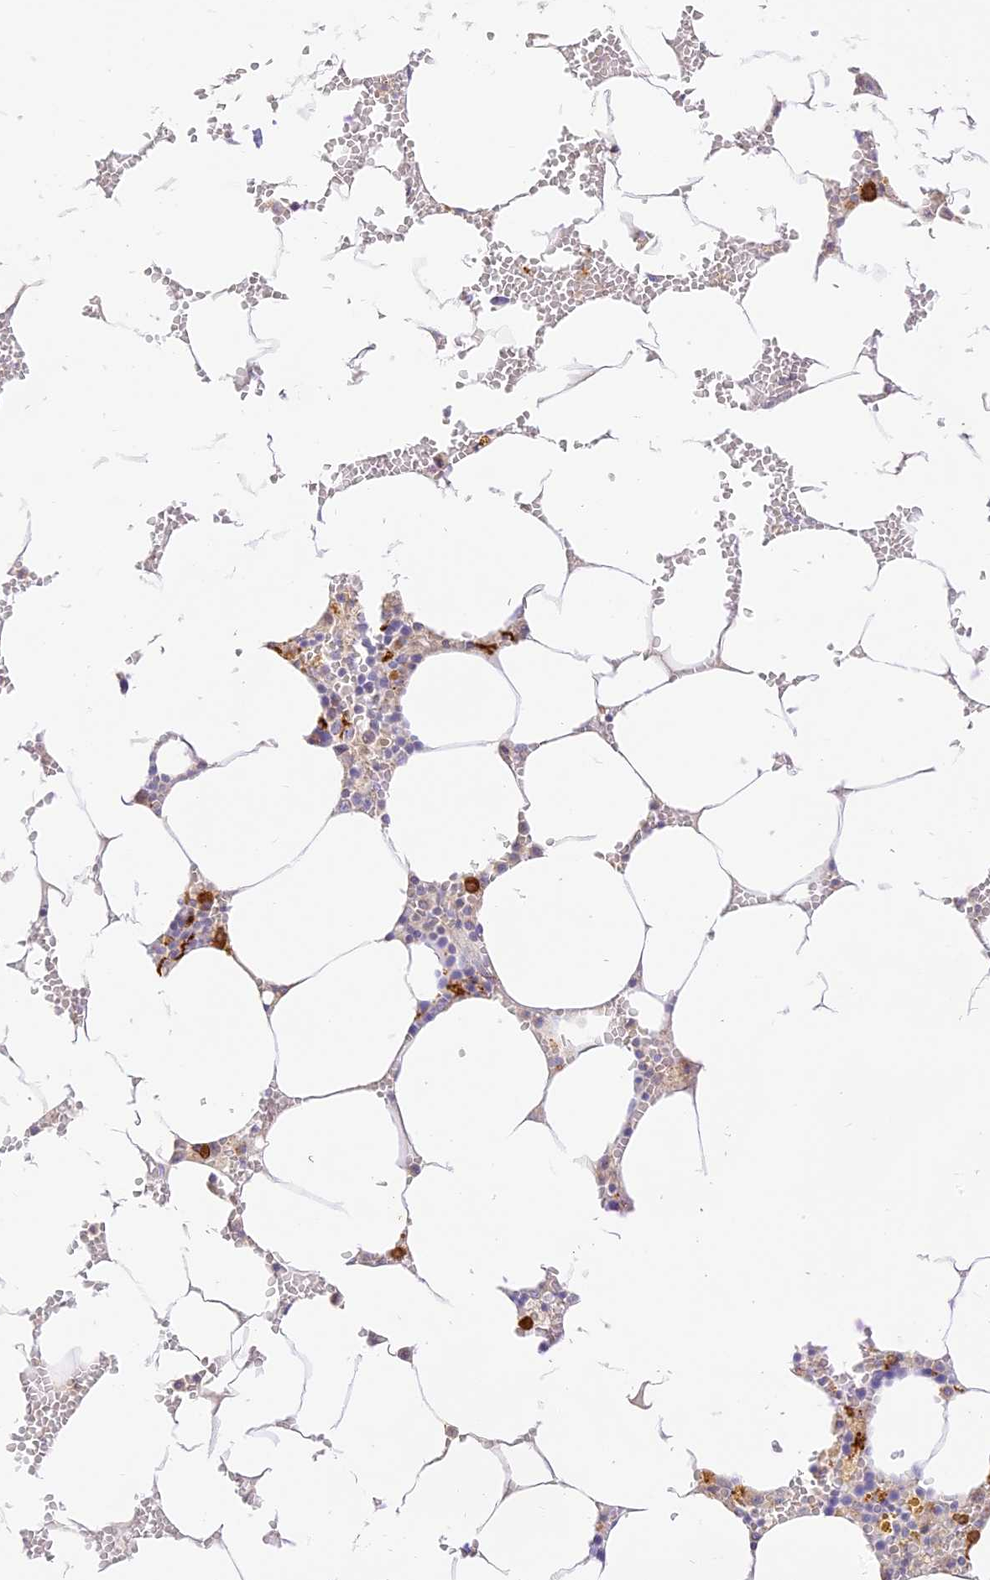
{"staining": {"intensity": "strong", "quantity": "<25%", "location": "cytoplasmic/membranous"}, "tissue": "bone marrow", "cell_type": "Hematopoietic cells", "image_type": "normal", "snomed": [{"axis": "morphology", "description": "Normal tissue, NOS"}, {"axis": "topography", "description": "Bone marrow"}], "caption": "Immunohistochemistry (IHC) of unremarkable bone marrow demonstrates medium levels of strong cytoplasmic/membranous positivity in about <25% of hematopoietic cells. The staining was performed using DAB to visualize the protein expression in brown, while the nuclei were stained in blue with hematoxylin (Magnification: 20x).", "gene": "LRRC15", "patient": {"sex": "male", "age": 70}}